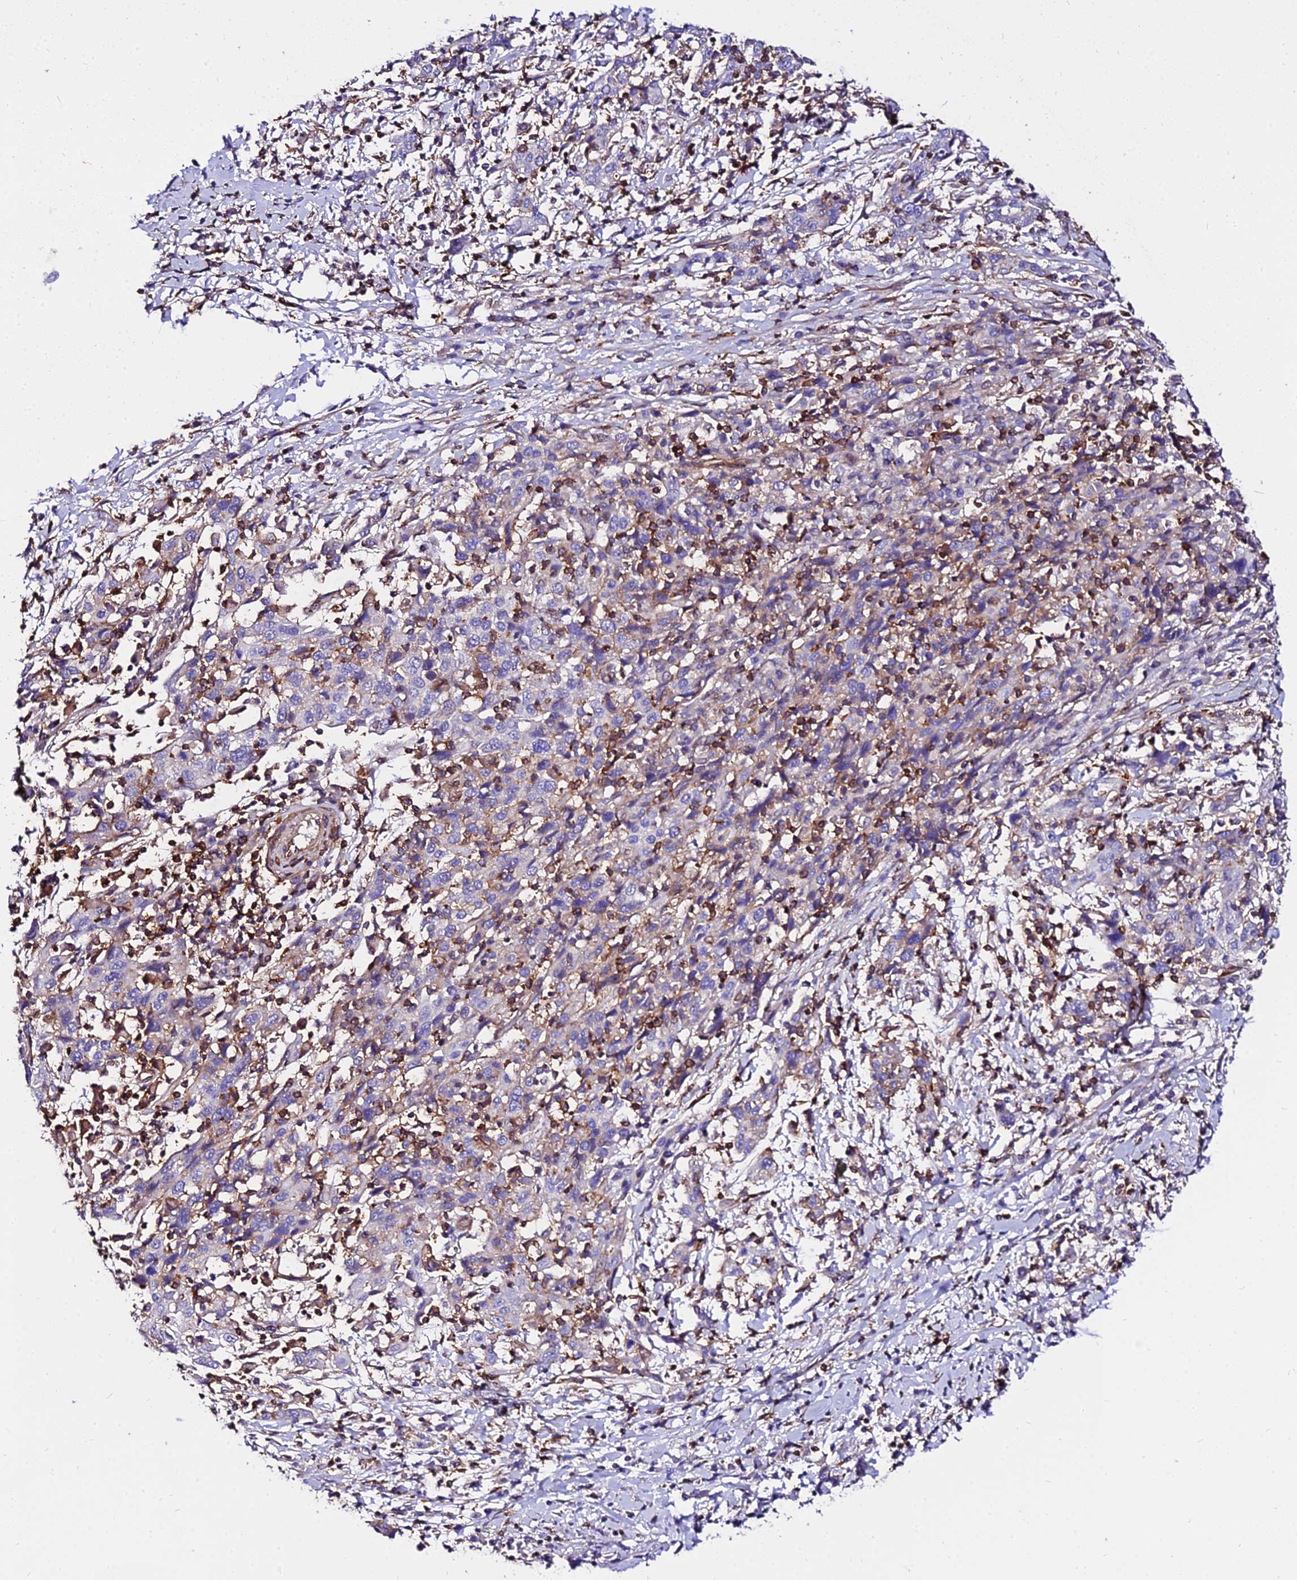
{"staining": {"intensity": "negative", "quantity": "none", "location": "none"}, "tissue": "cervical cancer", "cell_type": "Tumor cells", "image_type": "cancer", "snomed": [{"axis": "morphology", "description": "Squamous cell carcinoma, NOS"}, {"axis": "topography", "description": "Cervix"}], "caption": "A high-resolution image shows IHC staining of cervical cancer (squamous cell carcinoma), which reveals no significant expression in tumor cells.", "gene": "CSRP1", "patient": {"sex": "female", "age": 46}}